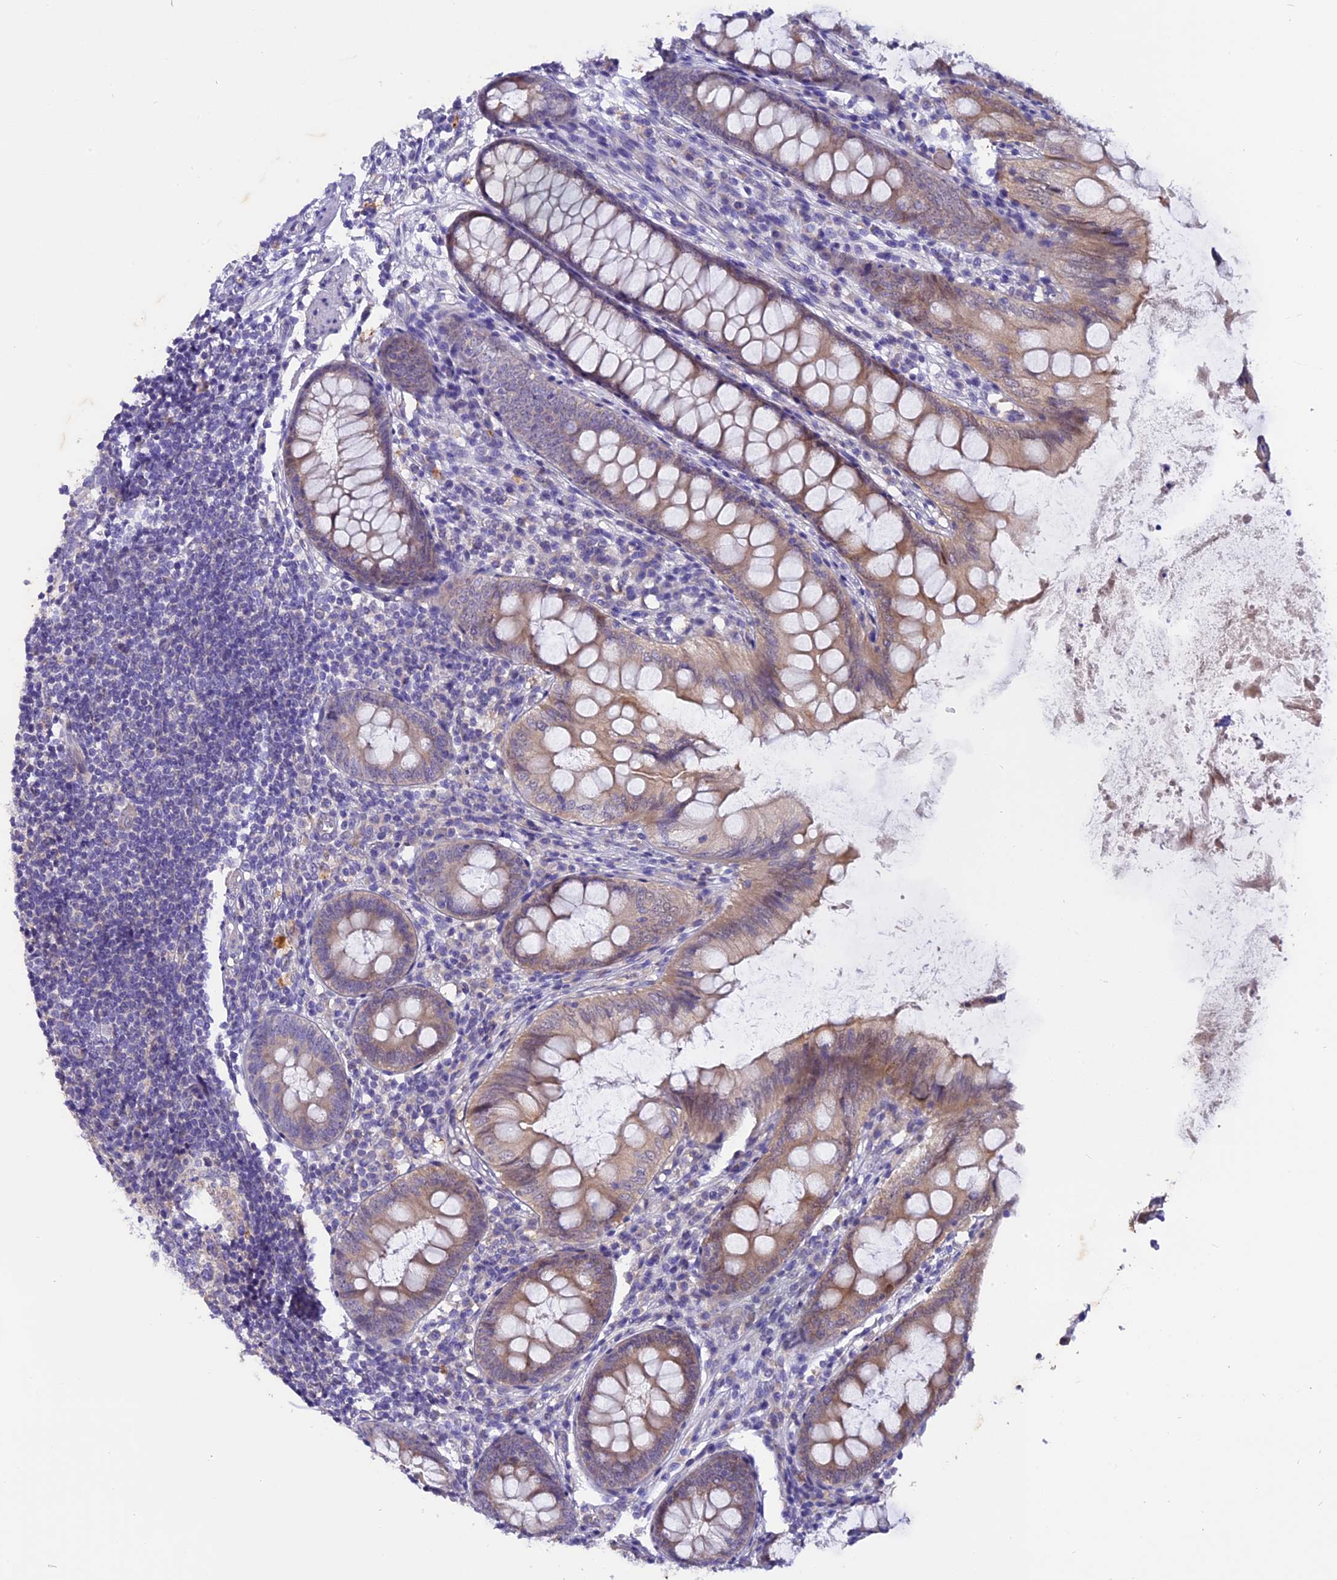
{"staining": {"intensity": "moderate", "quantity": "25%-75%", "location": "cytoplasmic/membranous"}, "tissue": "appendix", "cell_type": "Glandular cells", "image_type": "normal", "snomed": [{"axis": "morphology", "description": "Normal tissue, NOS"}, {"axis": "topography", "description": "Appendix"}], "caption": "Glandular cells demonstrate medium levels of moderate cytoplasmic/membranous staining in approximately 25%-75% of cells in unremarkable human appendix.", "gene": "MEMO1", "patient": {"sex": "female", "age": 77}}